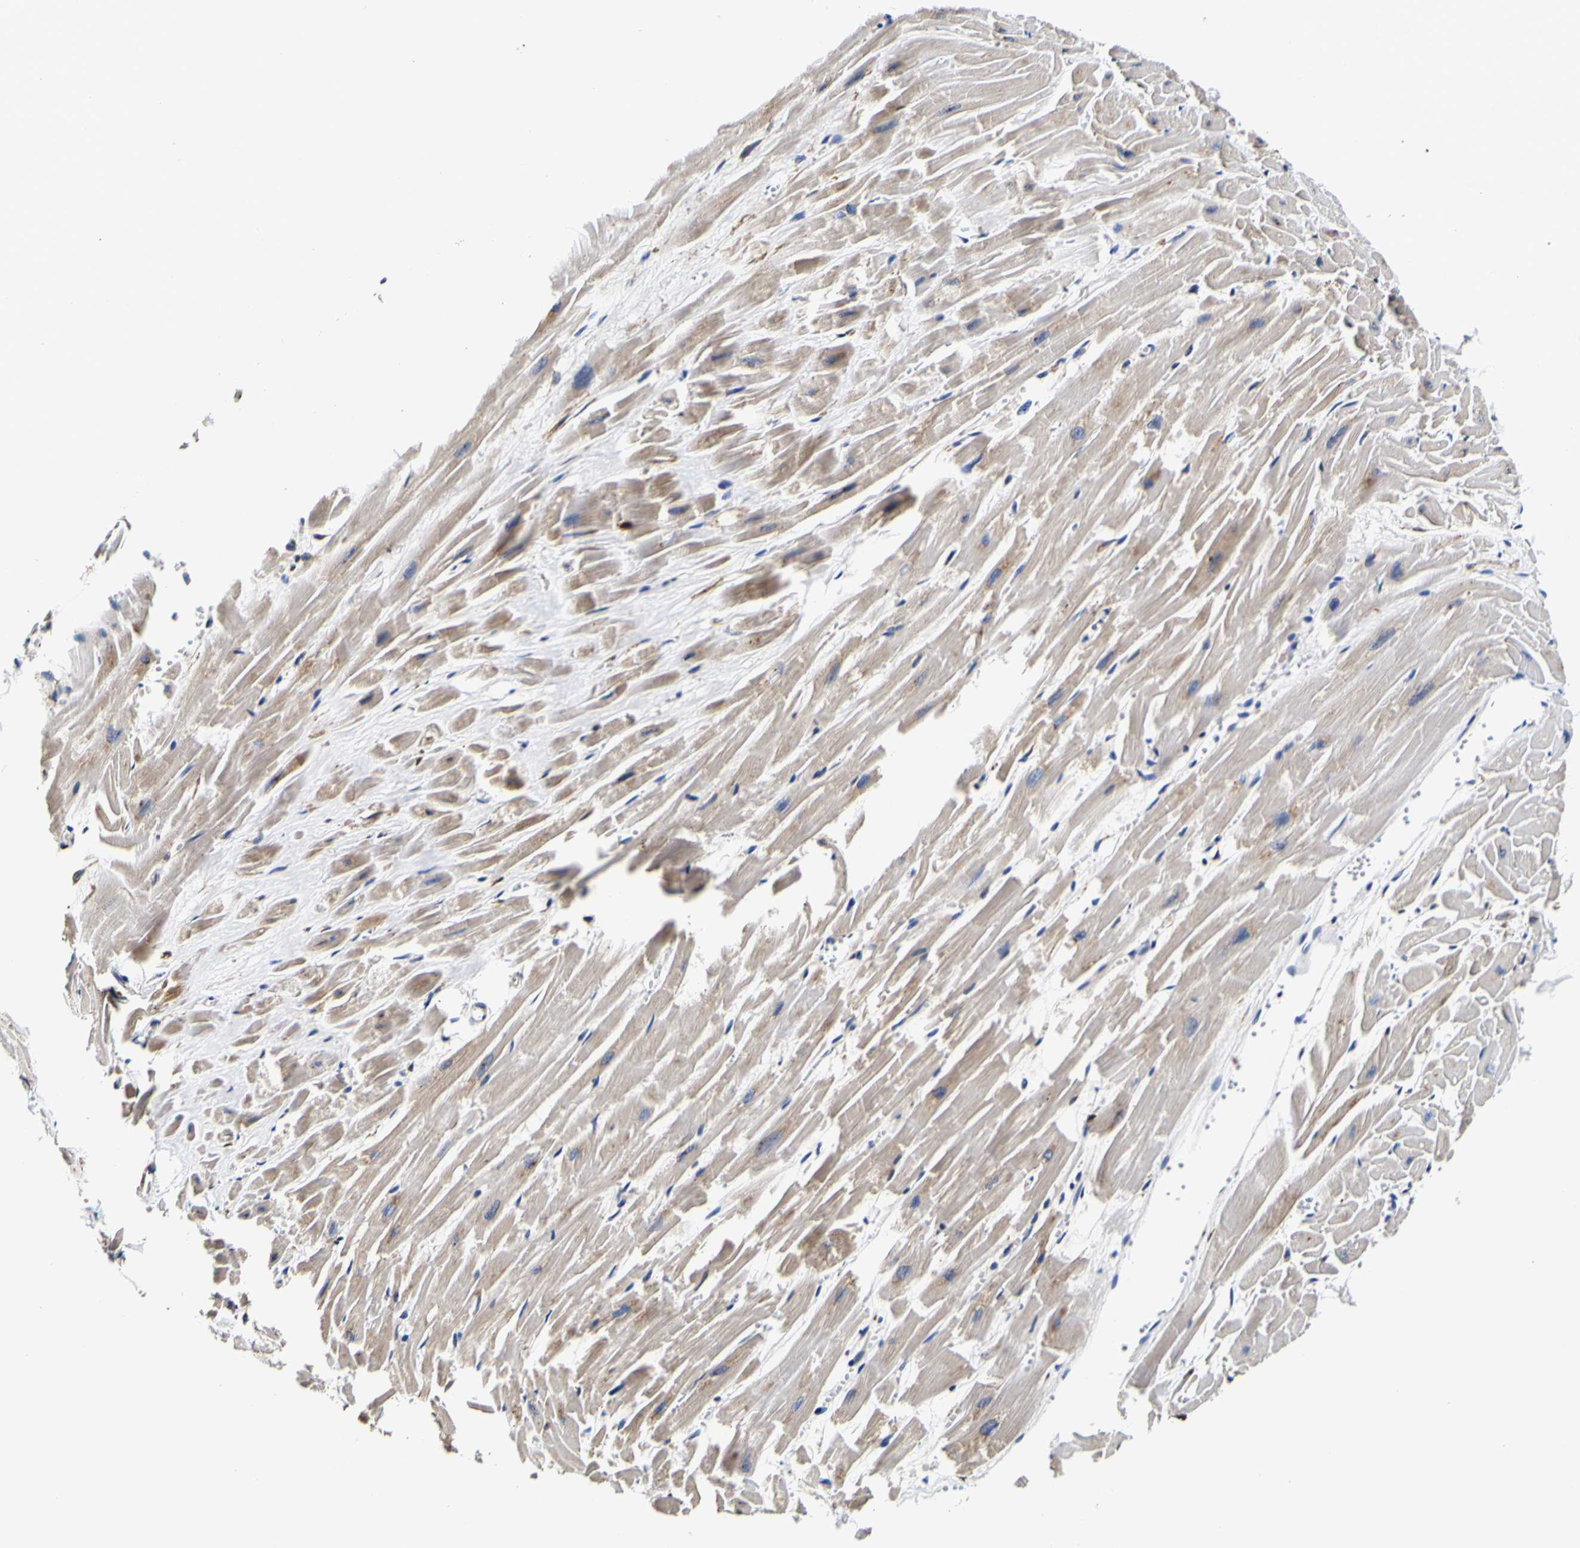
{"staining": {"intensity": "weak", "quantity": "25%-75%", "location": "cytoplasmic/membranous"}, "tissue": "heart muscle", "cell_type": "Cardiomyocytes", "image_type": "normal", "snomed": [{"axis": "morphology", "description": "Normal tissue, NOS"}, {"axis": "topography", "description": "Heart"}], "caption": "Immunohistochemical staining of unremarkable heart muscle reveals low levels of weak cytoplasmic/membranous staining in approximately 25%-75% of cardiomyocytes. The protein of interest is shown in brown color, while the nuclei are stained blue.", "gene": "P4HB", "patient": {"sex": "female", "age": 19}}